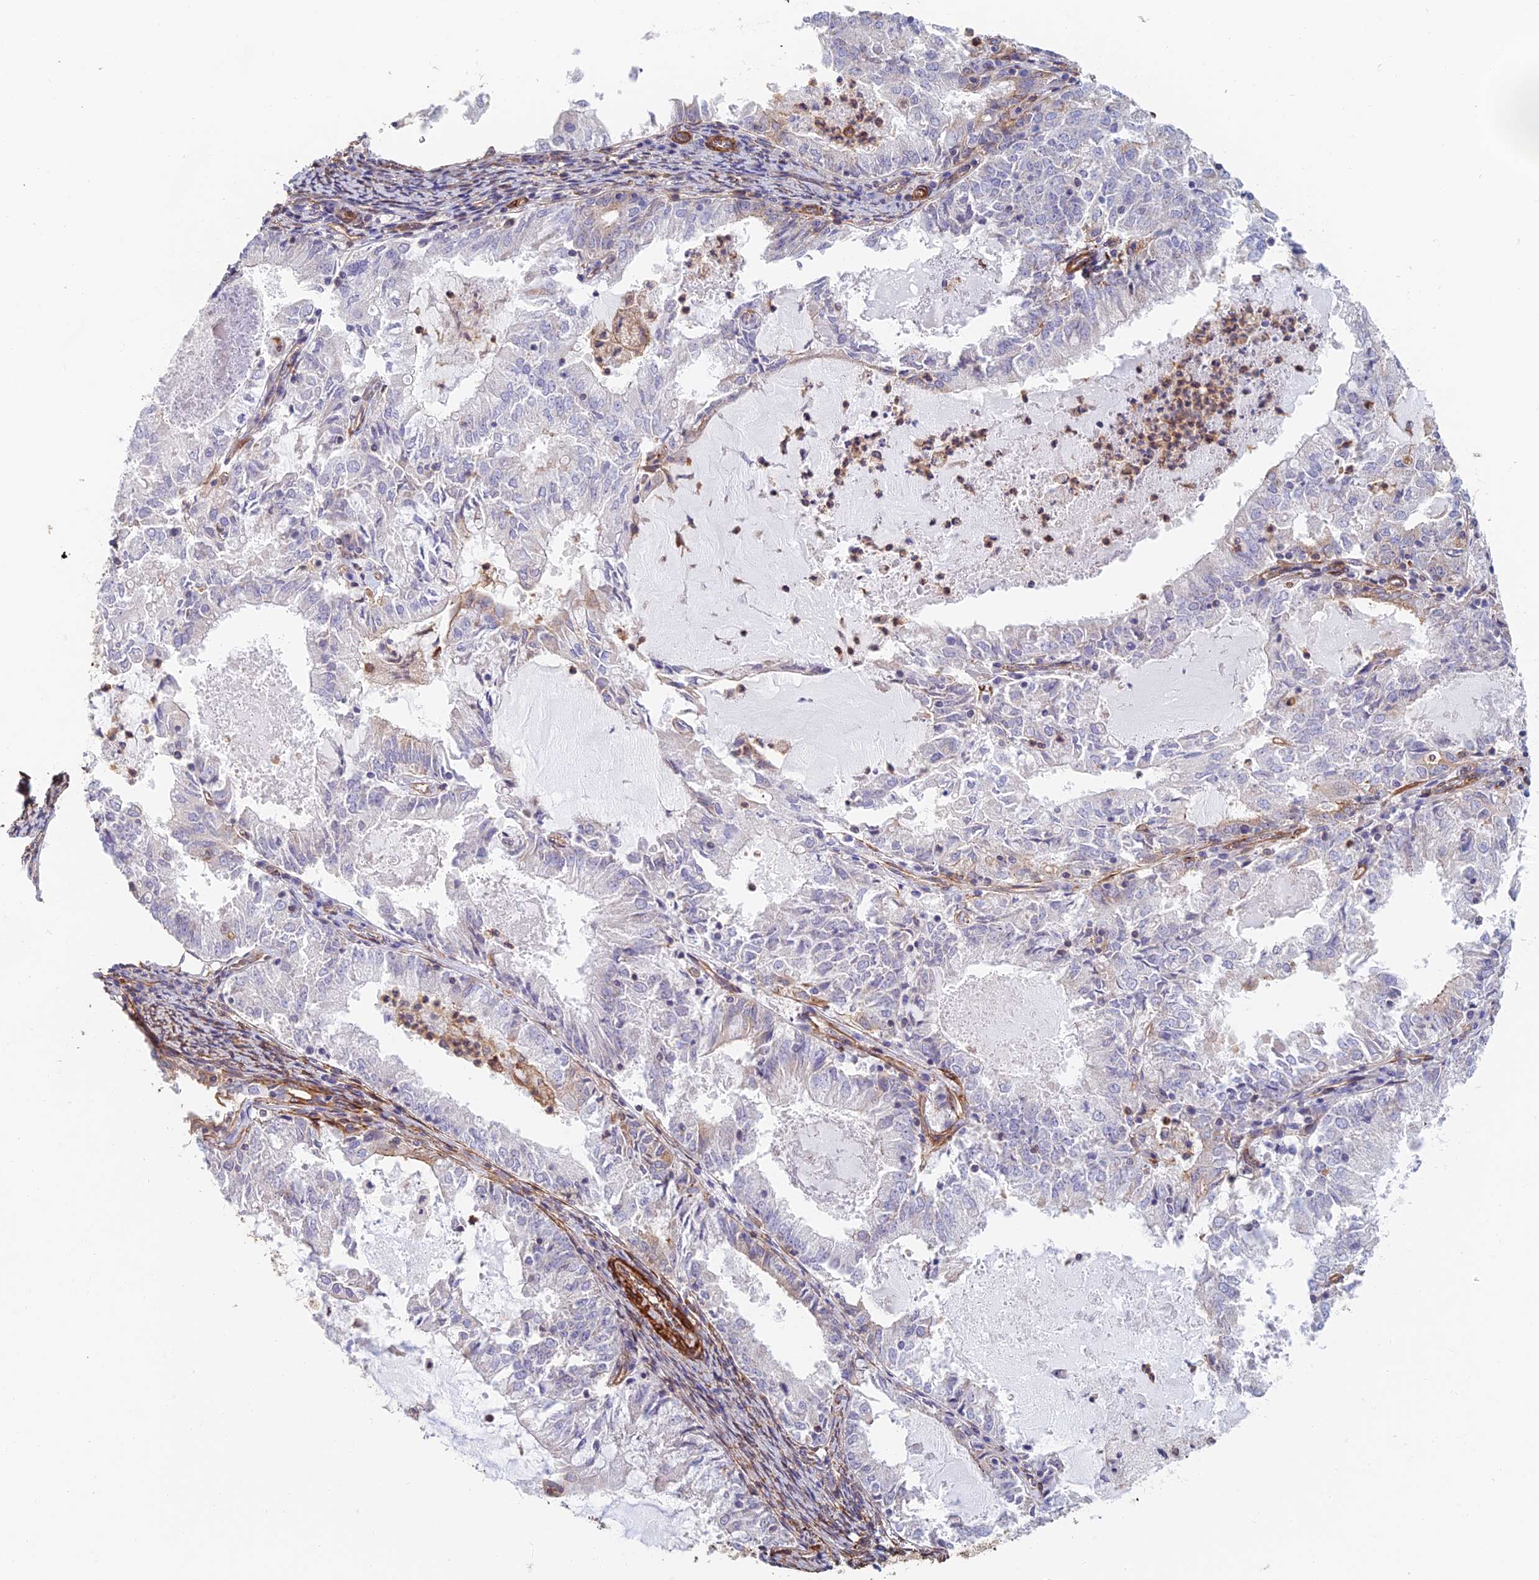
{"staining": {"intensity": "negative", "quantity": "none", "location": "none"}, "tissue": "endometrial cancer", "cell_type": "Tumor cells", "image_type": "cancer", "snomed": [{"axis": "morphology", "description": "Adenocarcinoma, NOS"}, {"axis": "topography", "description": "Endometrium"}], "caption": "There is no significant staining in tumor cells of endometrial adenocarcinoma.", "gene": "PAK4", "patient": {"sex": "female", "age": 57}}